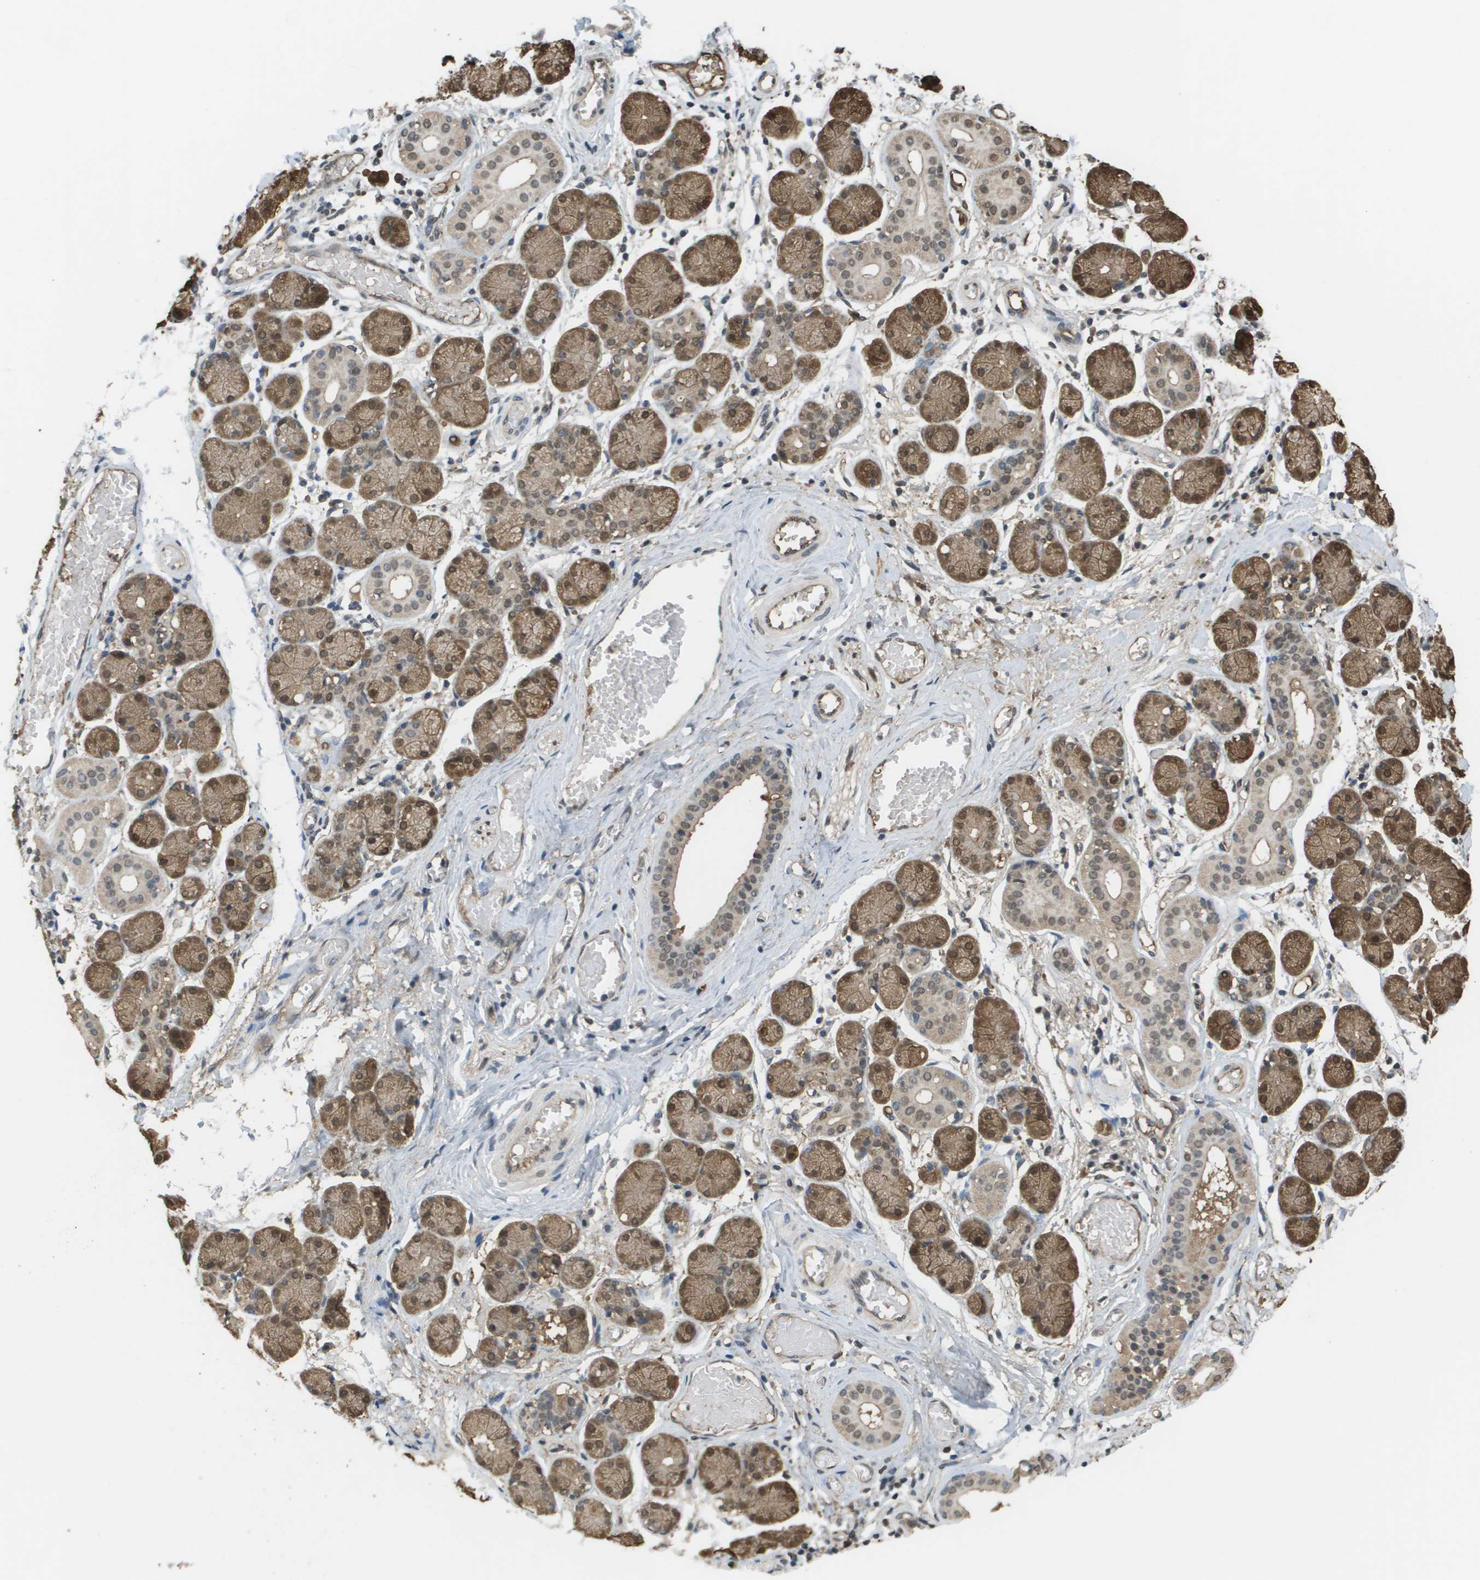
{"staining": {"intensity": "moderate", "quantity": ">75%", "location": "cytoplasmic/membranous,nuclear"}, "tissue": "salivary gland", "cell_type": "Glandular cells", "image_type": "normal", "snomed": [{"axis": "morphology", "description": "Normal tissue, NOS"}, {"axis": "topography", "description": "Salivary gland"}], "caption": "The photomicrograph displays staining of unremarkable salivary gland, revealing moderate cytoplasmic/membranous,nuclear protein expression (brown color) within glandular cells.", "gene": "NDRG2", "patient": {"sex": "female", "age": 24}}